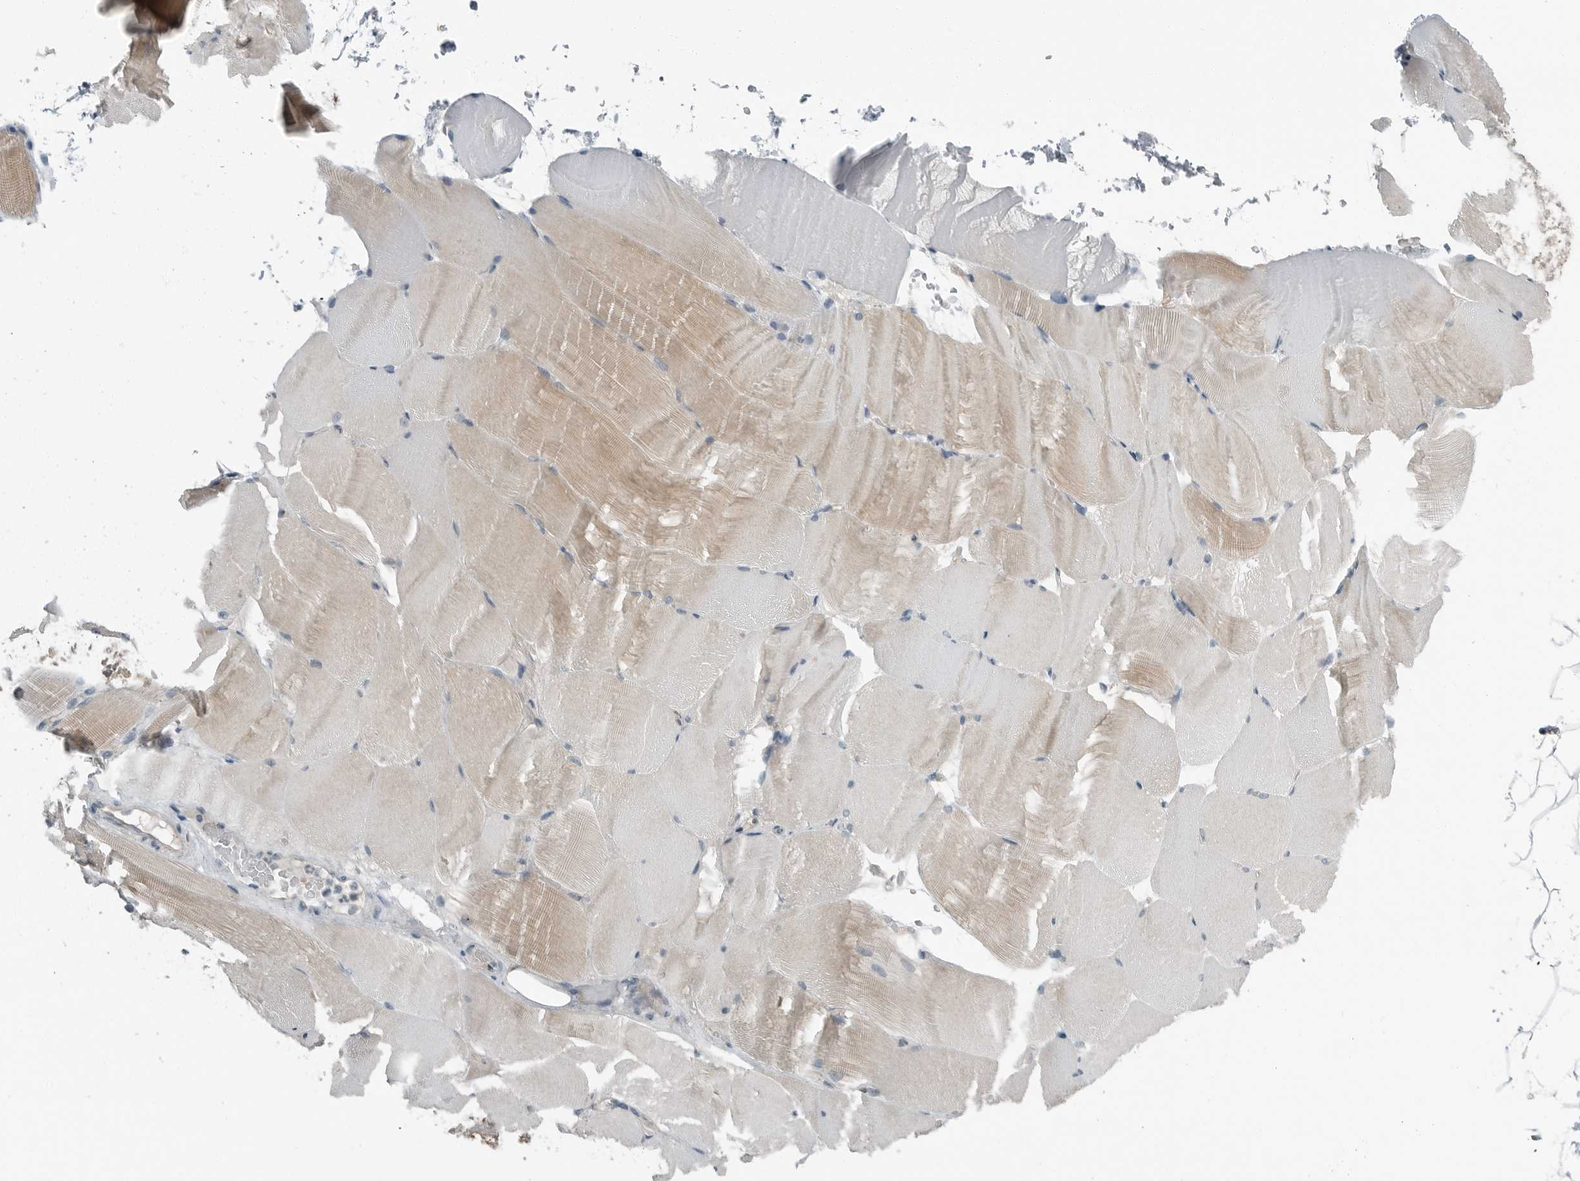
{"staining": {"intensity": "weak", "quantity": "<25%", "location": "cytoplasmic/membranous"}, "tissue": "skeletal muscle", "cell_type": "Myocytes", "image_type": "normal", "snomed": [{"axis": "morphology", "description": "Normal tissue, NOS"}, {"axis": "topography", "description": "Skeletal muscle"}, {"axis": "topography", "description": "Parathyroid gland"}], "caption": "Micrograph shows no significant protein positivity in myocytes of unremarkable skeletal muscle. (Brightfield microscopy of DAB (3,3'-diaminobenzidine) immunohistochemistry (IHC) at high magnification).", "gene": "ENSG00000286112", "patient": {"sex": "female", "age": 37}}